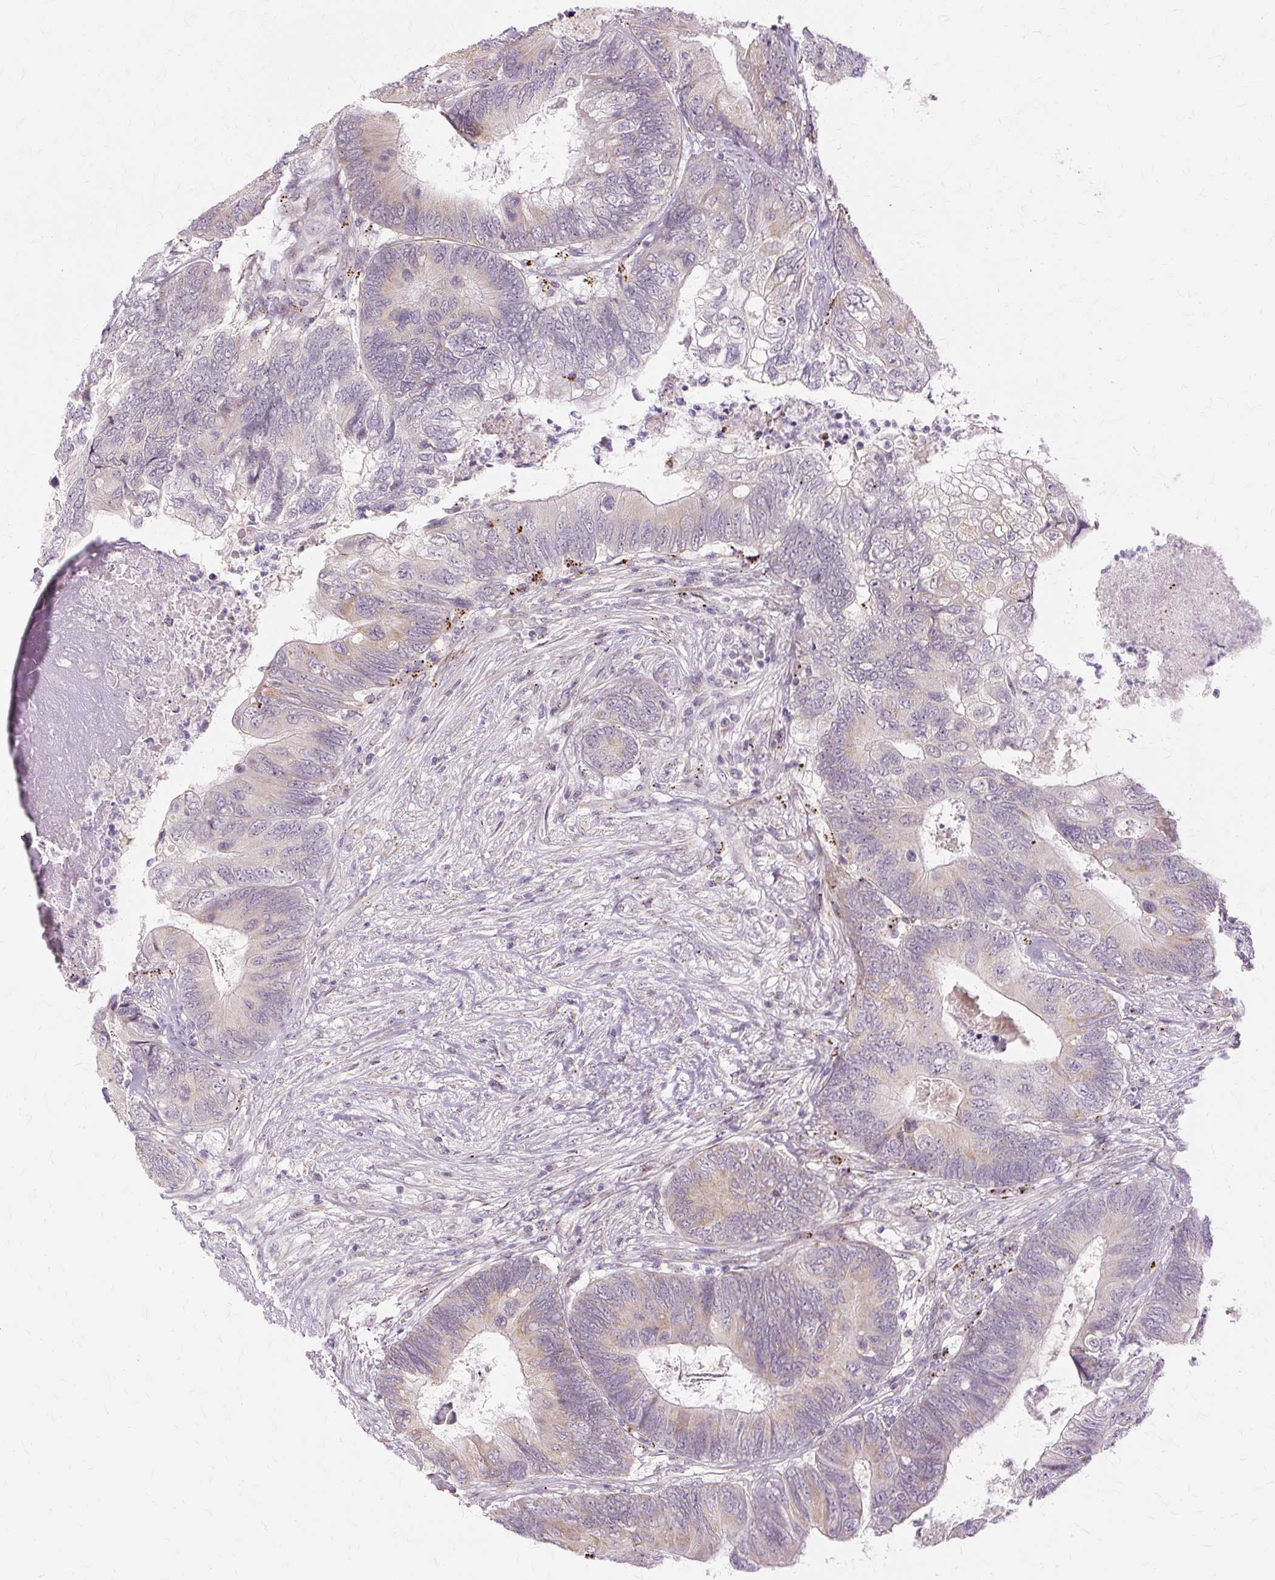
{"staining": {"intensity": "weak", "quantity": "<25%", "location": "cytoplasmic/membranous"}, "tissue": "colorectal cancer", "cell_type": "Tumor cells", "image_type": "cancer", "snomed": [{"axis": "morphology", "description": "Adenocarcinoma, NOS"}, {"axis": "topography", "description": "Colon"}], "caption": "High power microscopy micrograph of an immunohistochemistry (IHC) micrograph of colorectal cancer, revealing no significant positivity in tumor cells.", "gene": "MMACHC", "patient": {"sex": "female", "age": 67}}